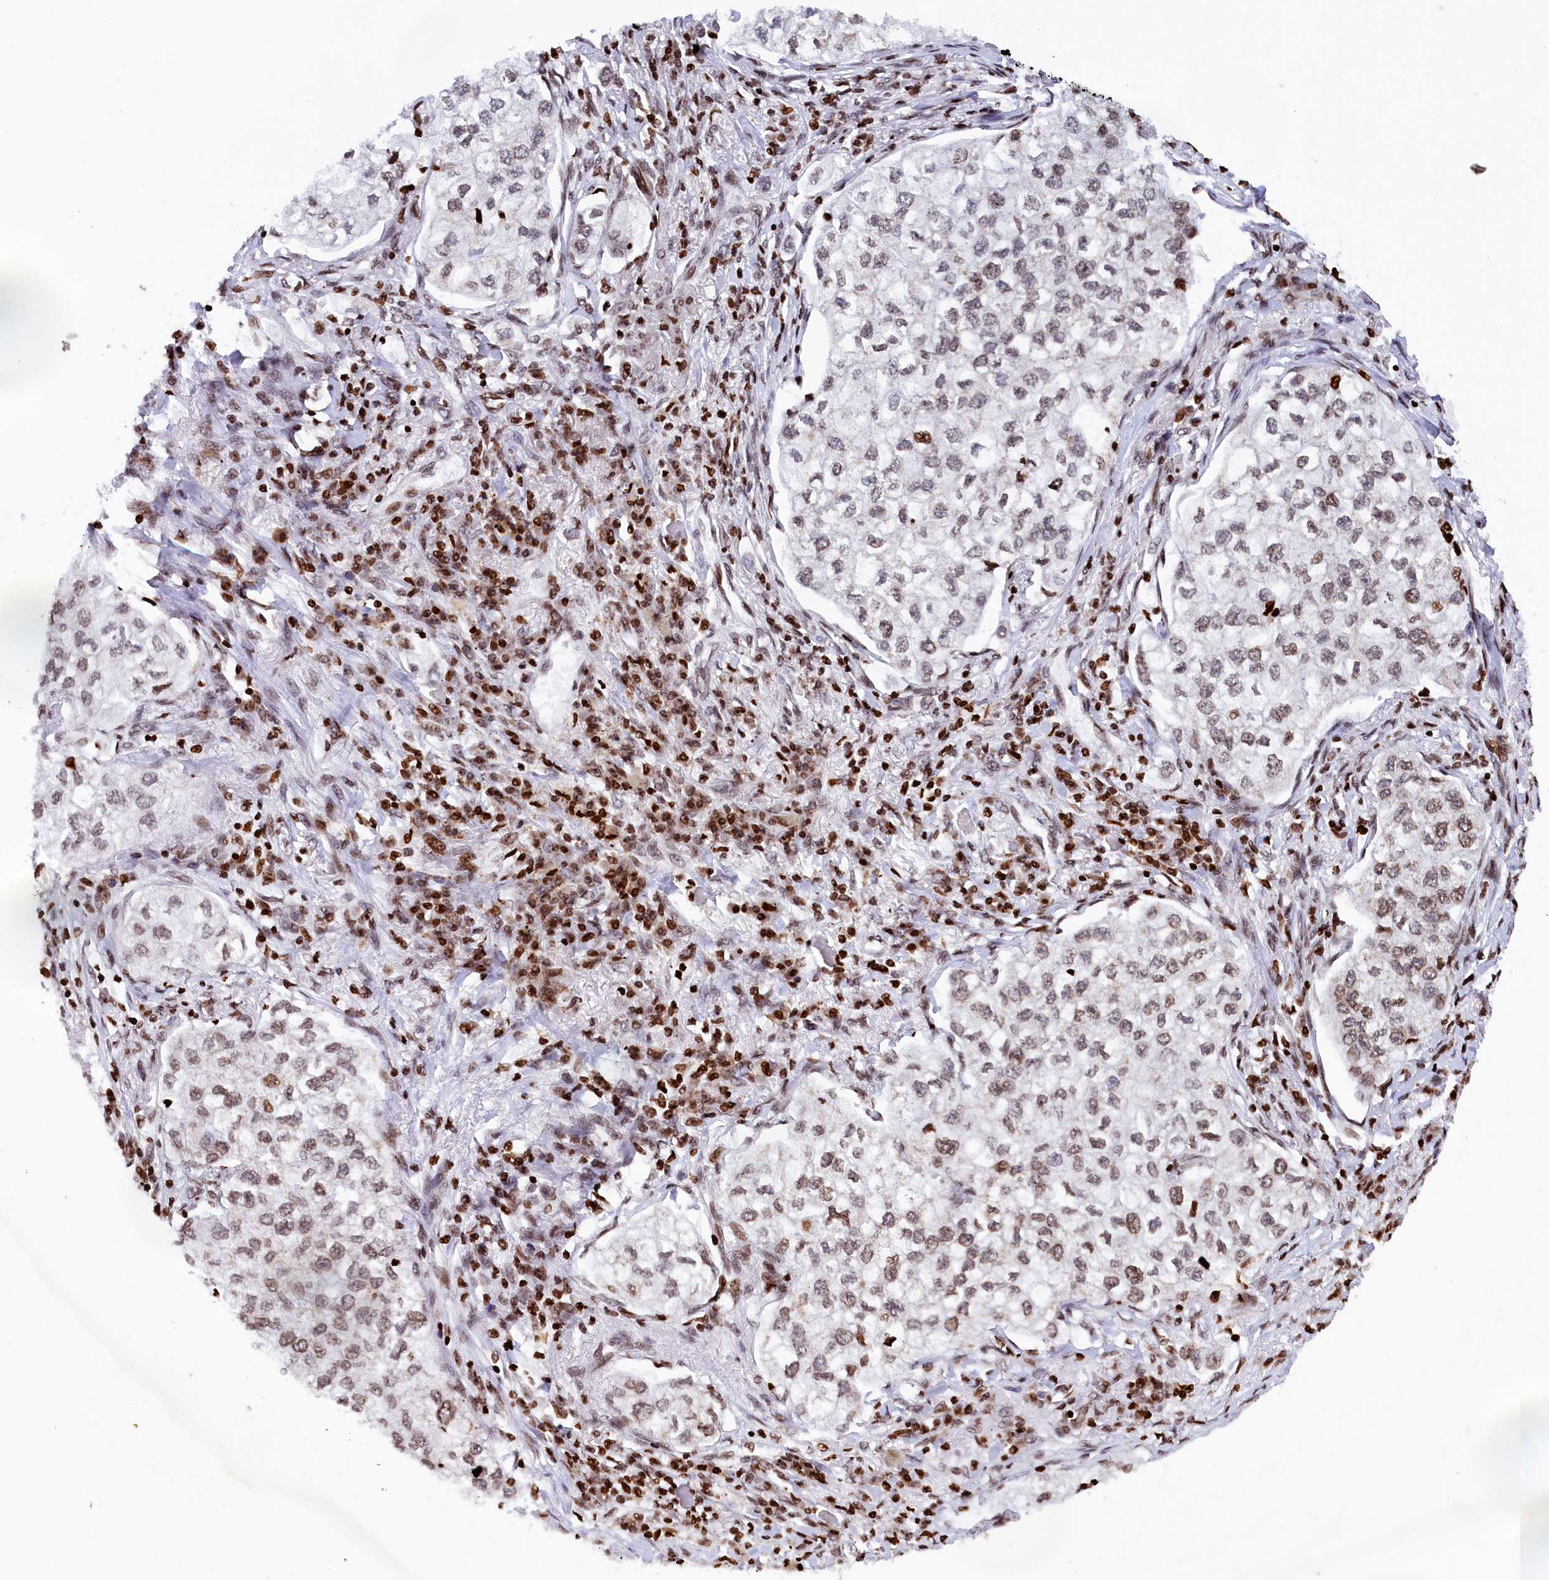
{"staining": {"intensity": "weak", "quantity": ">75%", "location": "nuclear"}, "tissue": "lung cancer", "cell_type": "Tumor cells", "image_type": "cancer", "snomed": [{"axis": "morphology", "description": "Adenocarcinoma, NOS"}, {"axis": "topography", "description": "Lung"}], "caption": "A low amount of weak nuclear expression is appreciated in approximately >75% of tumor cells in lung cancer tissue.", "gene": "TIMM29", "patient": {"sex": "male", "age": 63}}